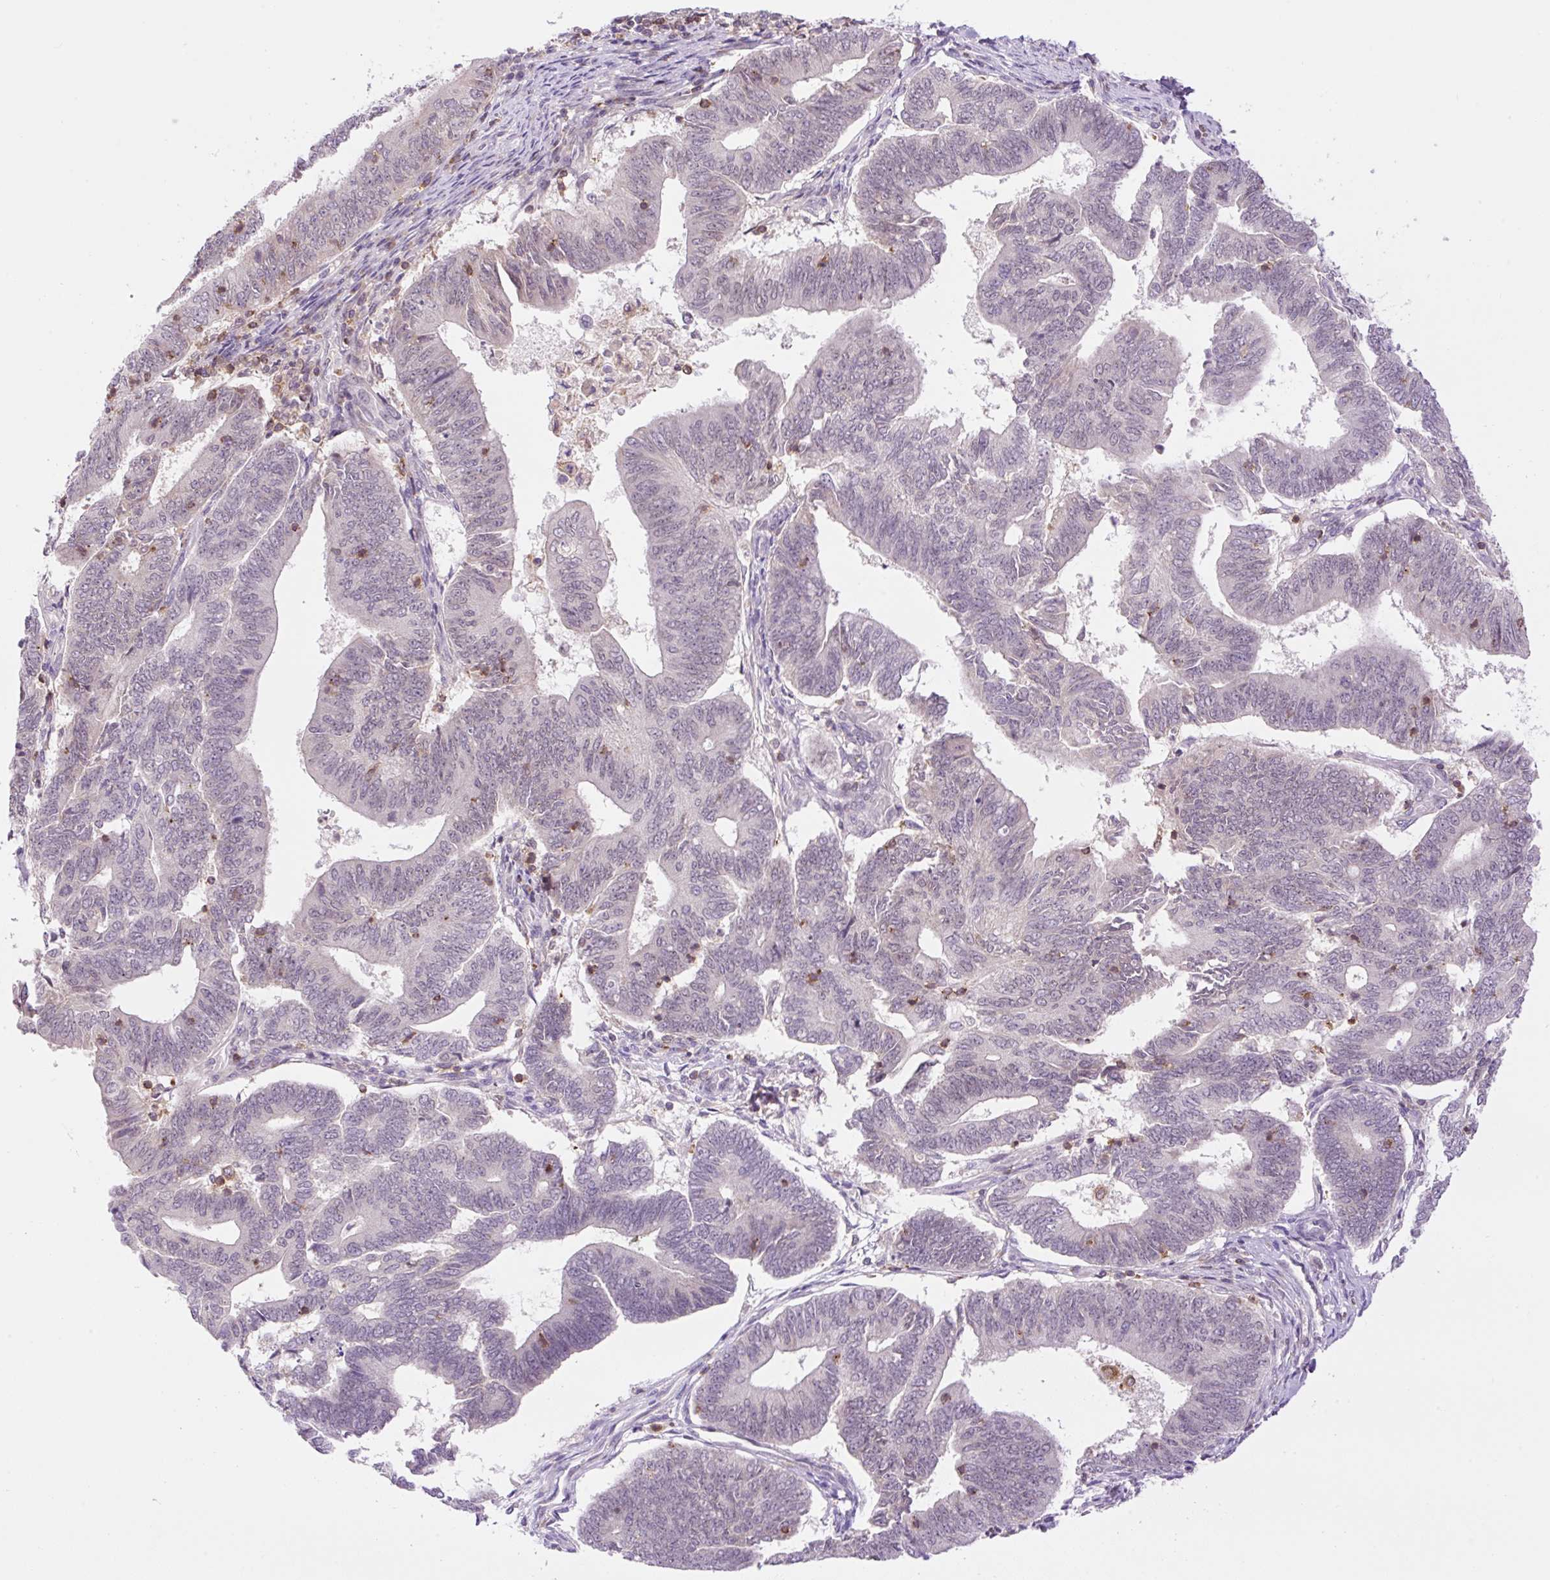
{"staining": {"intensity": "moderate", "quantity": "<25%", "location": "cytoplasmic/membranous,nuclear"}, "tissue": "endometrial cancer", "cell_type": "Tumor cells", "image_type": "cancer", "snomed": [{"axis": "morphology", "description": "Adenocarcinoma, NOS"}, {"axis": "topography", "description": "Endometrium"}], "caption": "A brown stain highlights moderate cytoplasmic/membranous and nuclear positivity of a protein in human endometrial cancer (adenocarcinoma) tumor cells.", "gene": "CARD11", "patient": {"sex": "female", "age": 70}}